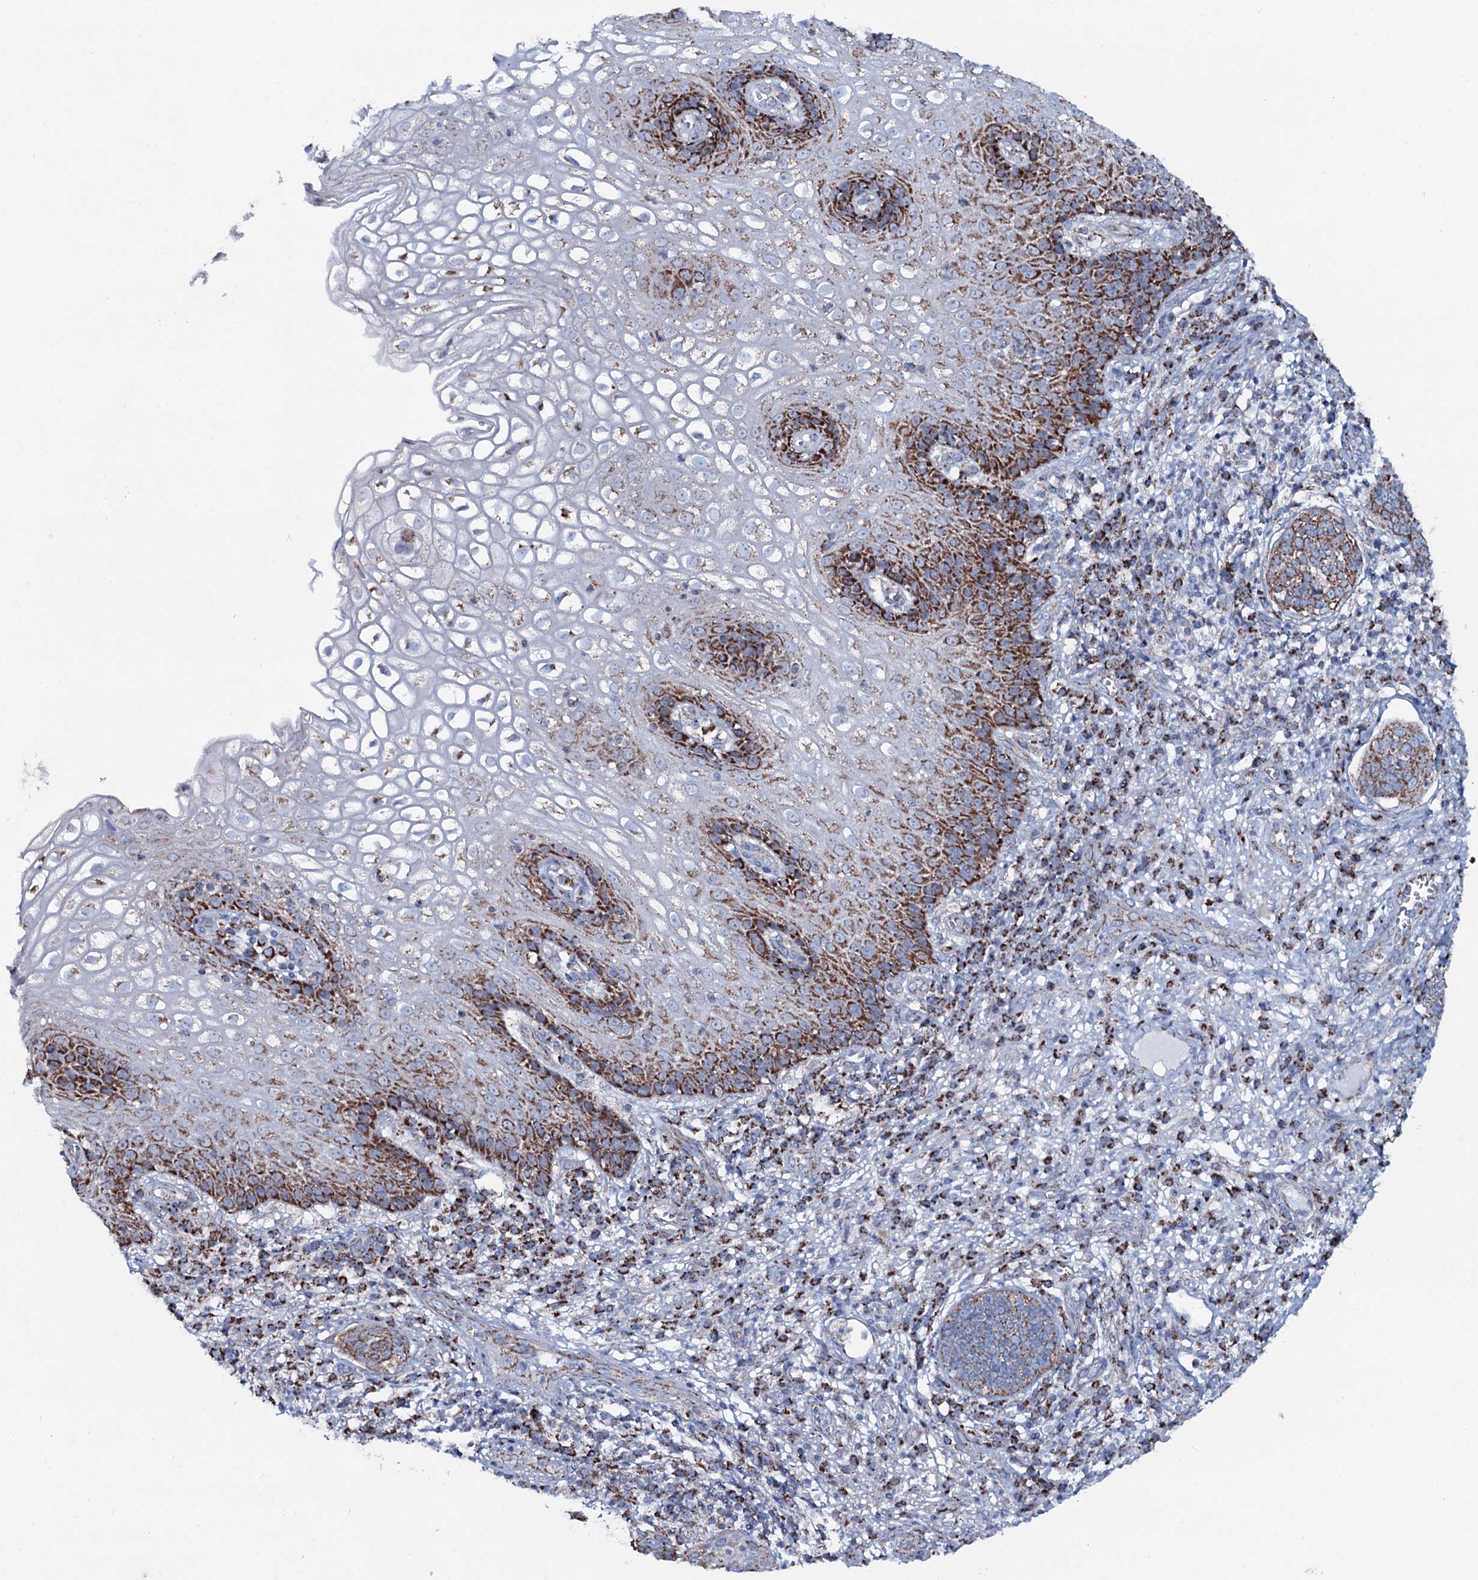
{"staining": {"intensity": "moderate", "quantity": ">75%", "location": "cytoplasmic/membranous"}, "tissue": "cervical cancer", "cell_type": "Tumor cells", "image_type": "cancer", "snomed": [{"axis": "morphology", "description": "Squamous cell carcinoma, NOS"}, {"axis": "topography", "description": "Cervix"}], "caption": "Cervical squamous cell carcinoma was stained to show a protein in brown. There is medium levels of moderate cytoplasmic/membranous expression in approximately >75% of tumor cells. (DAB IHC with brightfield microscopy, high magnification).", "gene": "MRPS35", "patient": {"sex": "female", "age": 34}}